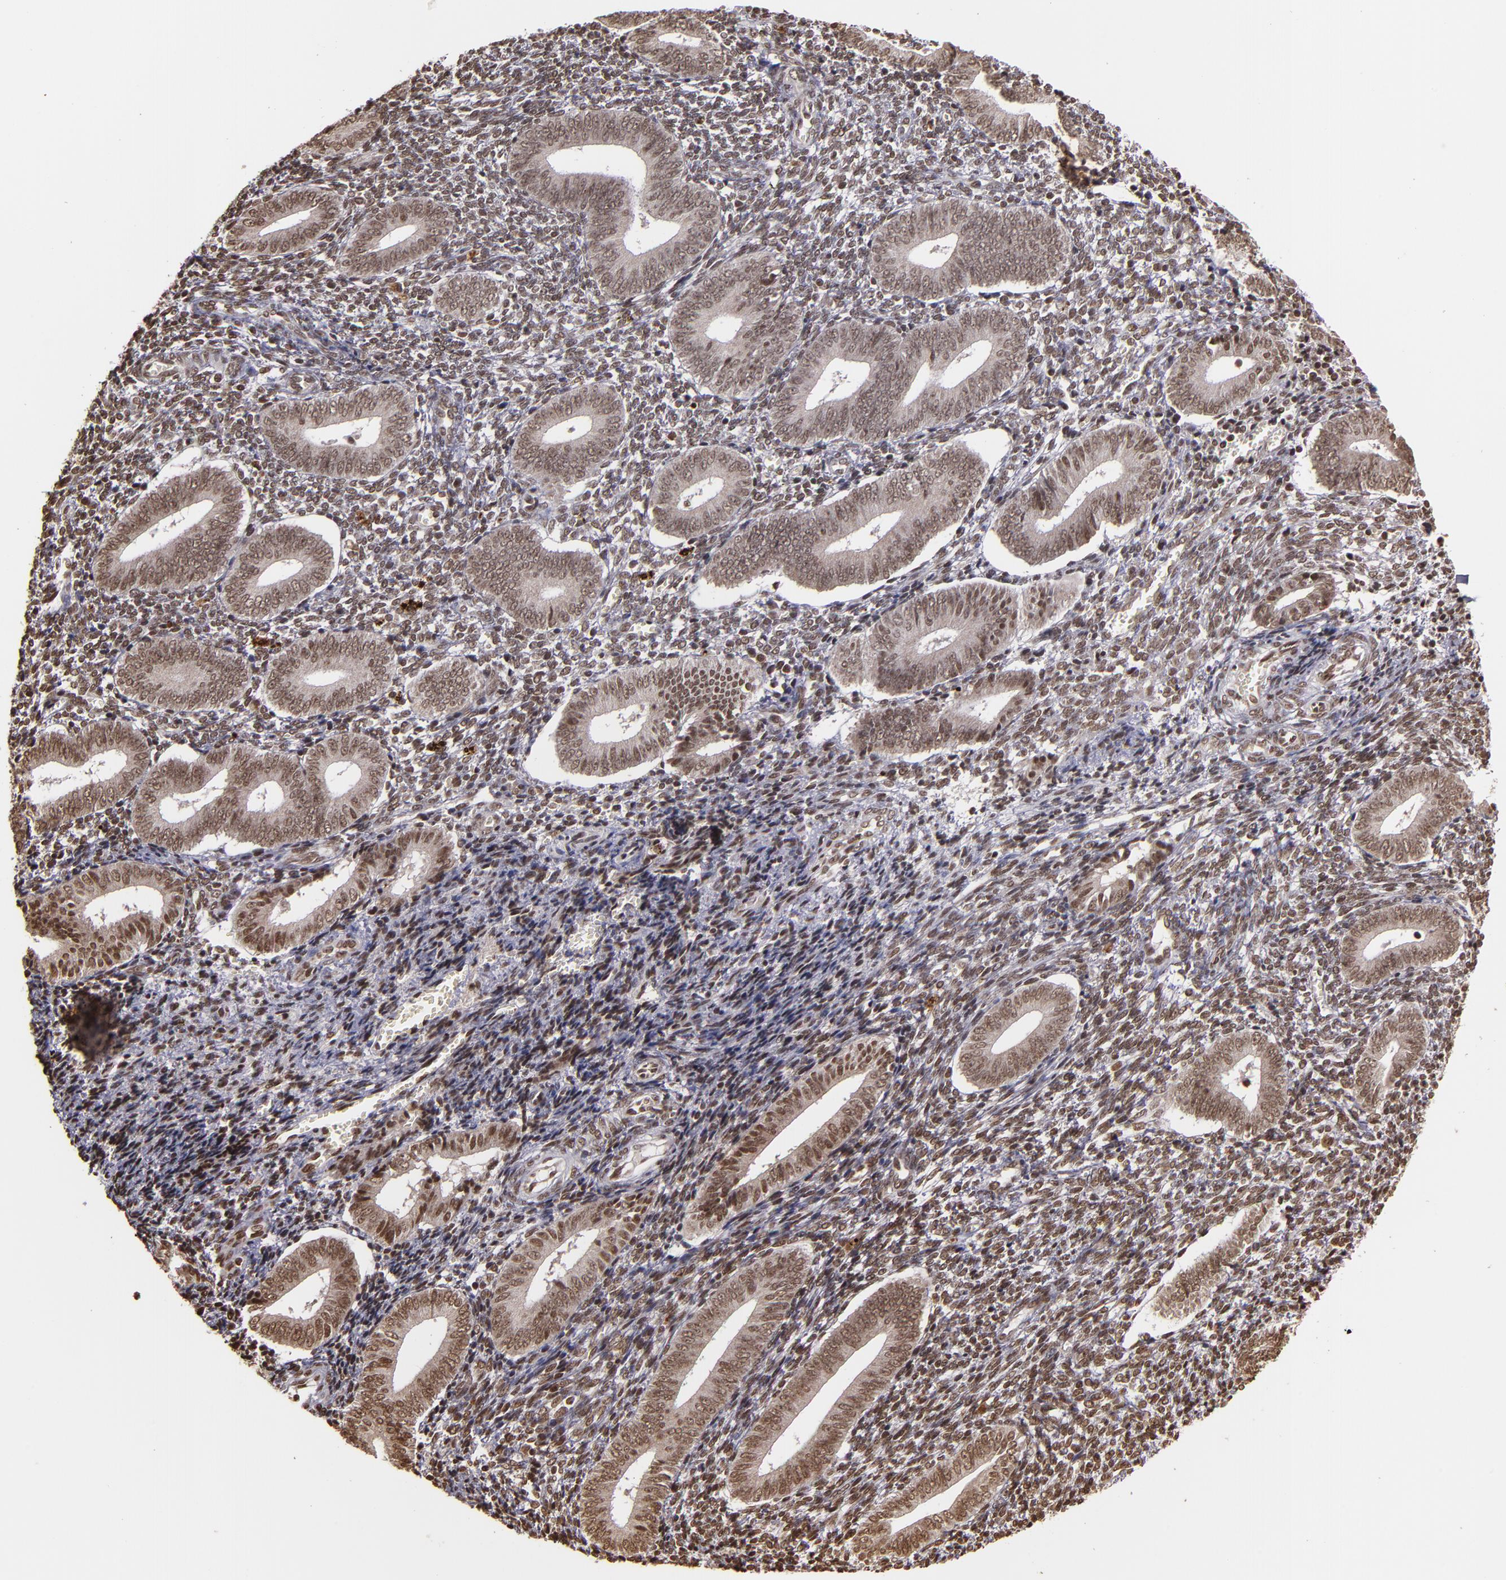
{"staining": {"intensity": "moderate", "quantity": ">75%", "location": "nuclear"}, "tissue": "endometrium", "cell_type": "Cells in endometrial stroma", "image_type": "normal", "snomed": [{"axis": "morphology", "description": "Normal tissue, NOS"}, {"axis": "topography", "description": "Uterus"}, {"axis": "topography", "description": "Endometrium"}], "caption": "IHC histopathology image of normal endometrium: human endometrium stained using immunohistochemistry exhibits medium levels of moderate protein expression localized specifically in the nuclear of cells in endometrial stroma, appearing as a nuclear brown color.", "gene": "CUL3", "patient": {"sex": "female", "age": 33}}